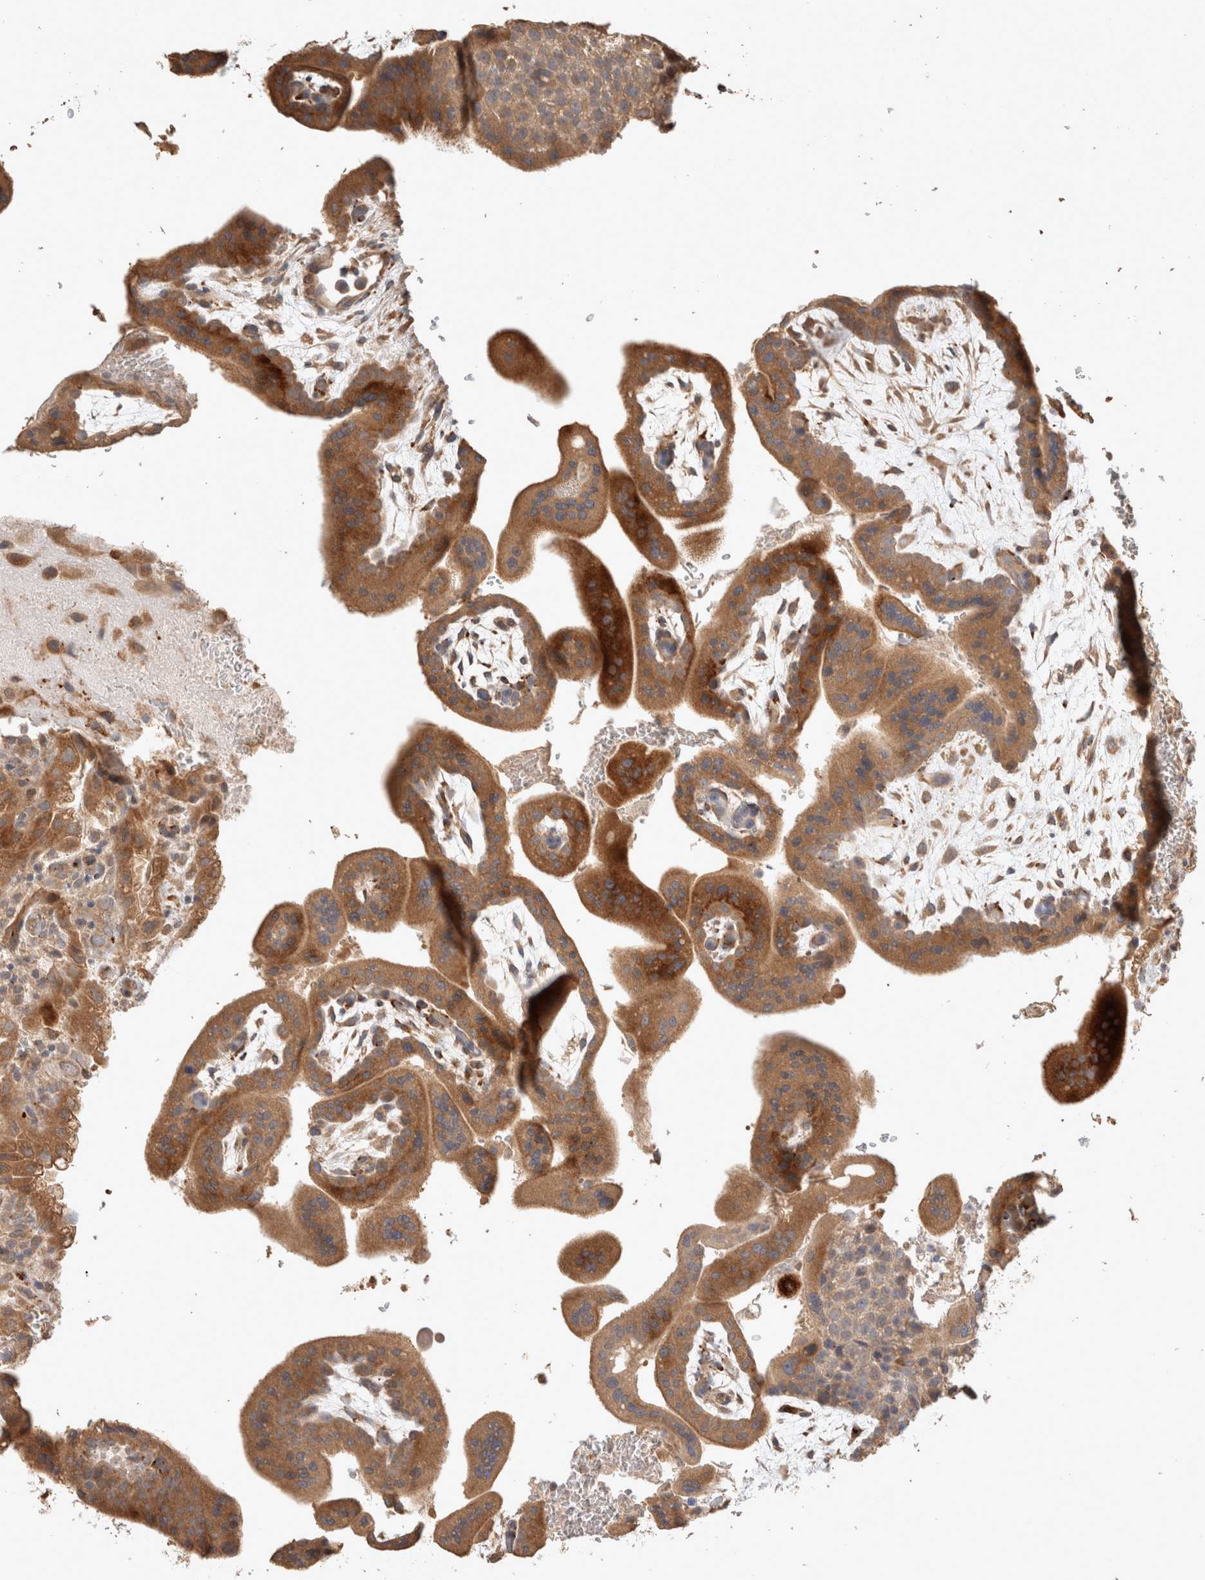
{"staining": {"intensity": "strong", "quantity": ">75%", "location": "cytoplasmic/membranous"}, "tissue": "placenta", "cell_type": "Decidual cells", "image_type": "normal", "snomed": [{"axis": "morphology", "description": "Normal tissue, NOS"}, {"axis": "topography", "description": "Placenta"}], "caption": "Placenta stained for a protein shows strong cytoplasmic/membranous positivity in decidual cells. (Brightfield microscopy of DAB IHC at high magnification).", "gene": "HROB", "patient": {"sex": "female", "age": 35}}